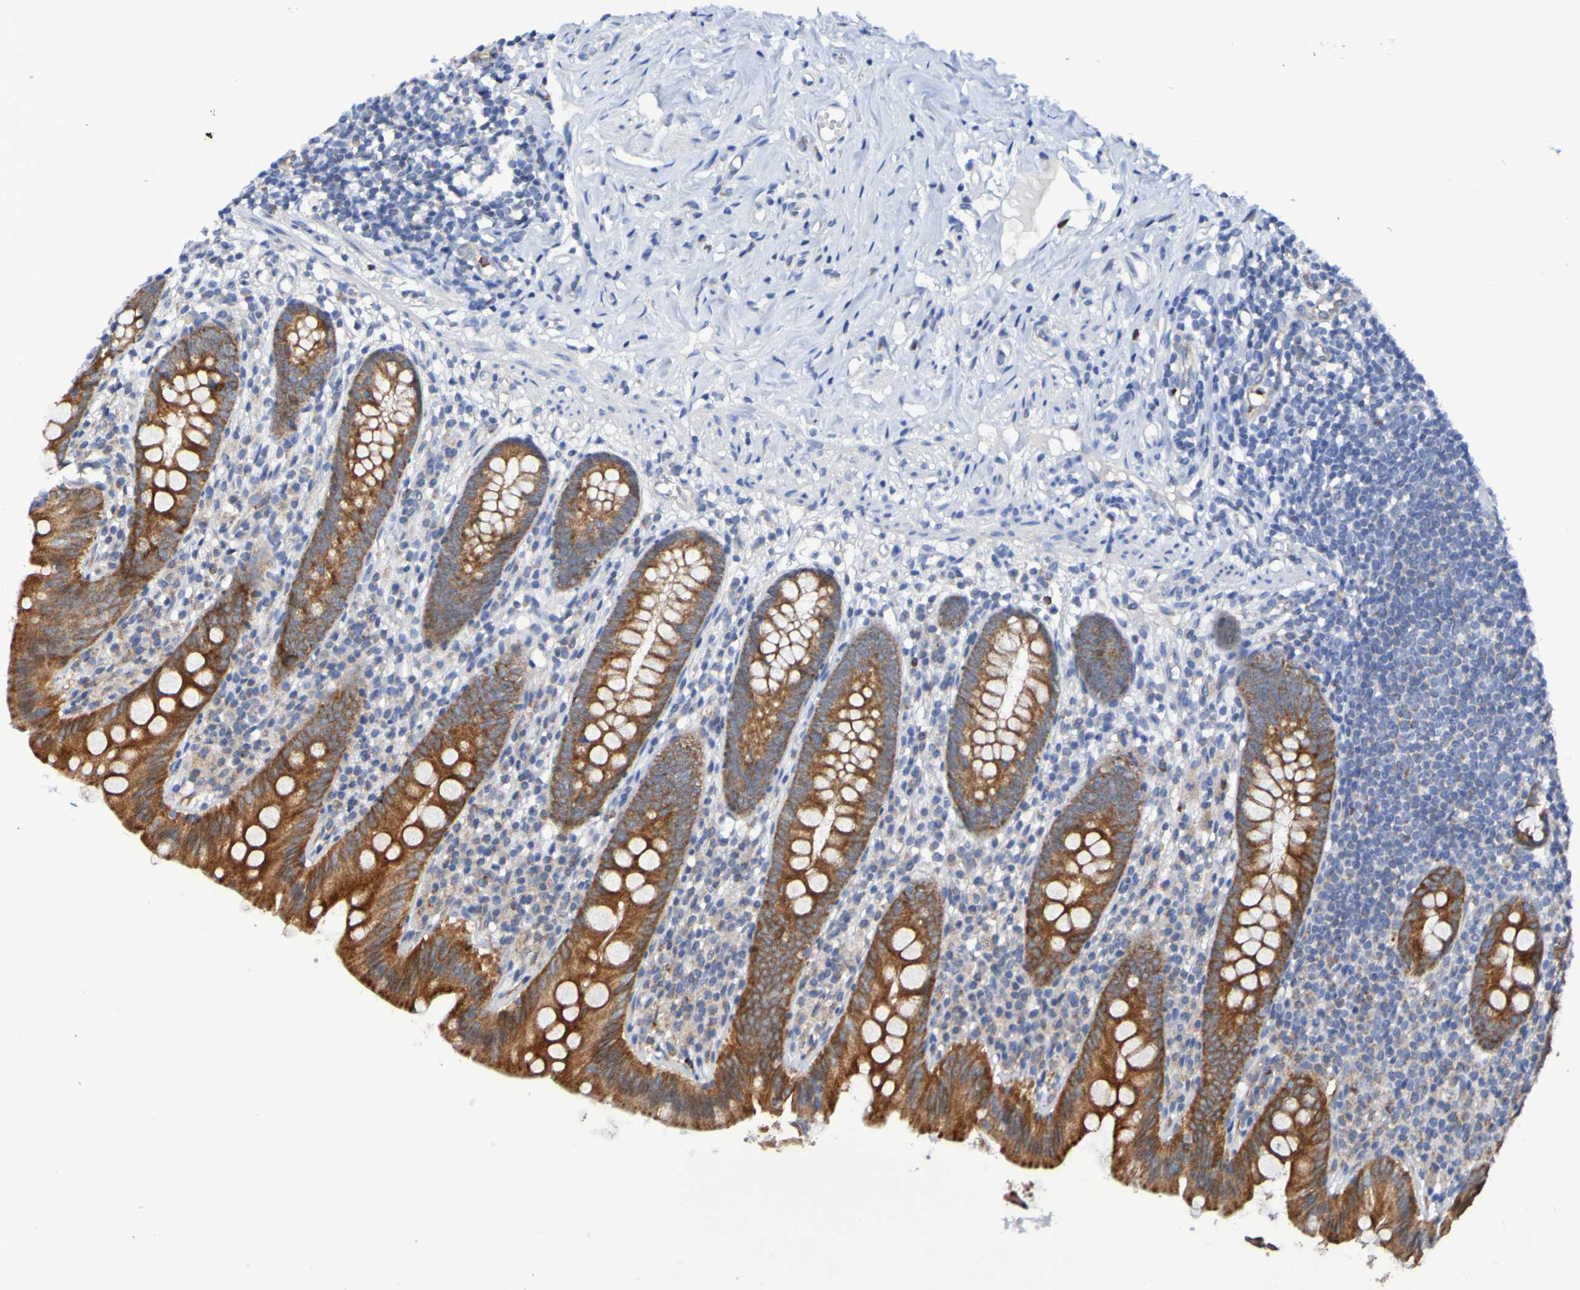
{"staining": {"intensity": "strong", "quantity": ">75%", "location": "cytoplasmic/membranous"}, "tissue": "appendix", "cell_type": "Glandular cells", "image_type": "normal", "snomed": [{"axis": "morphology", "description": "Normal tissue, NOS"}, {"axis": "topography", "description": "Appendix"}], "caption": "Immunohistochemistry photomicrograph of unremarkable appendix: appendix stained using IHC displays high levels of strong protein expression localized specifically in the cytoplasmic/membranous of glandular cells, appearing as a cytoplasmic/membranous brown color.", "gene": "GJB1", "patient": {"sex": "male", "age": 52}}